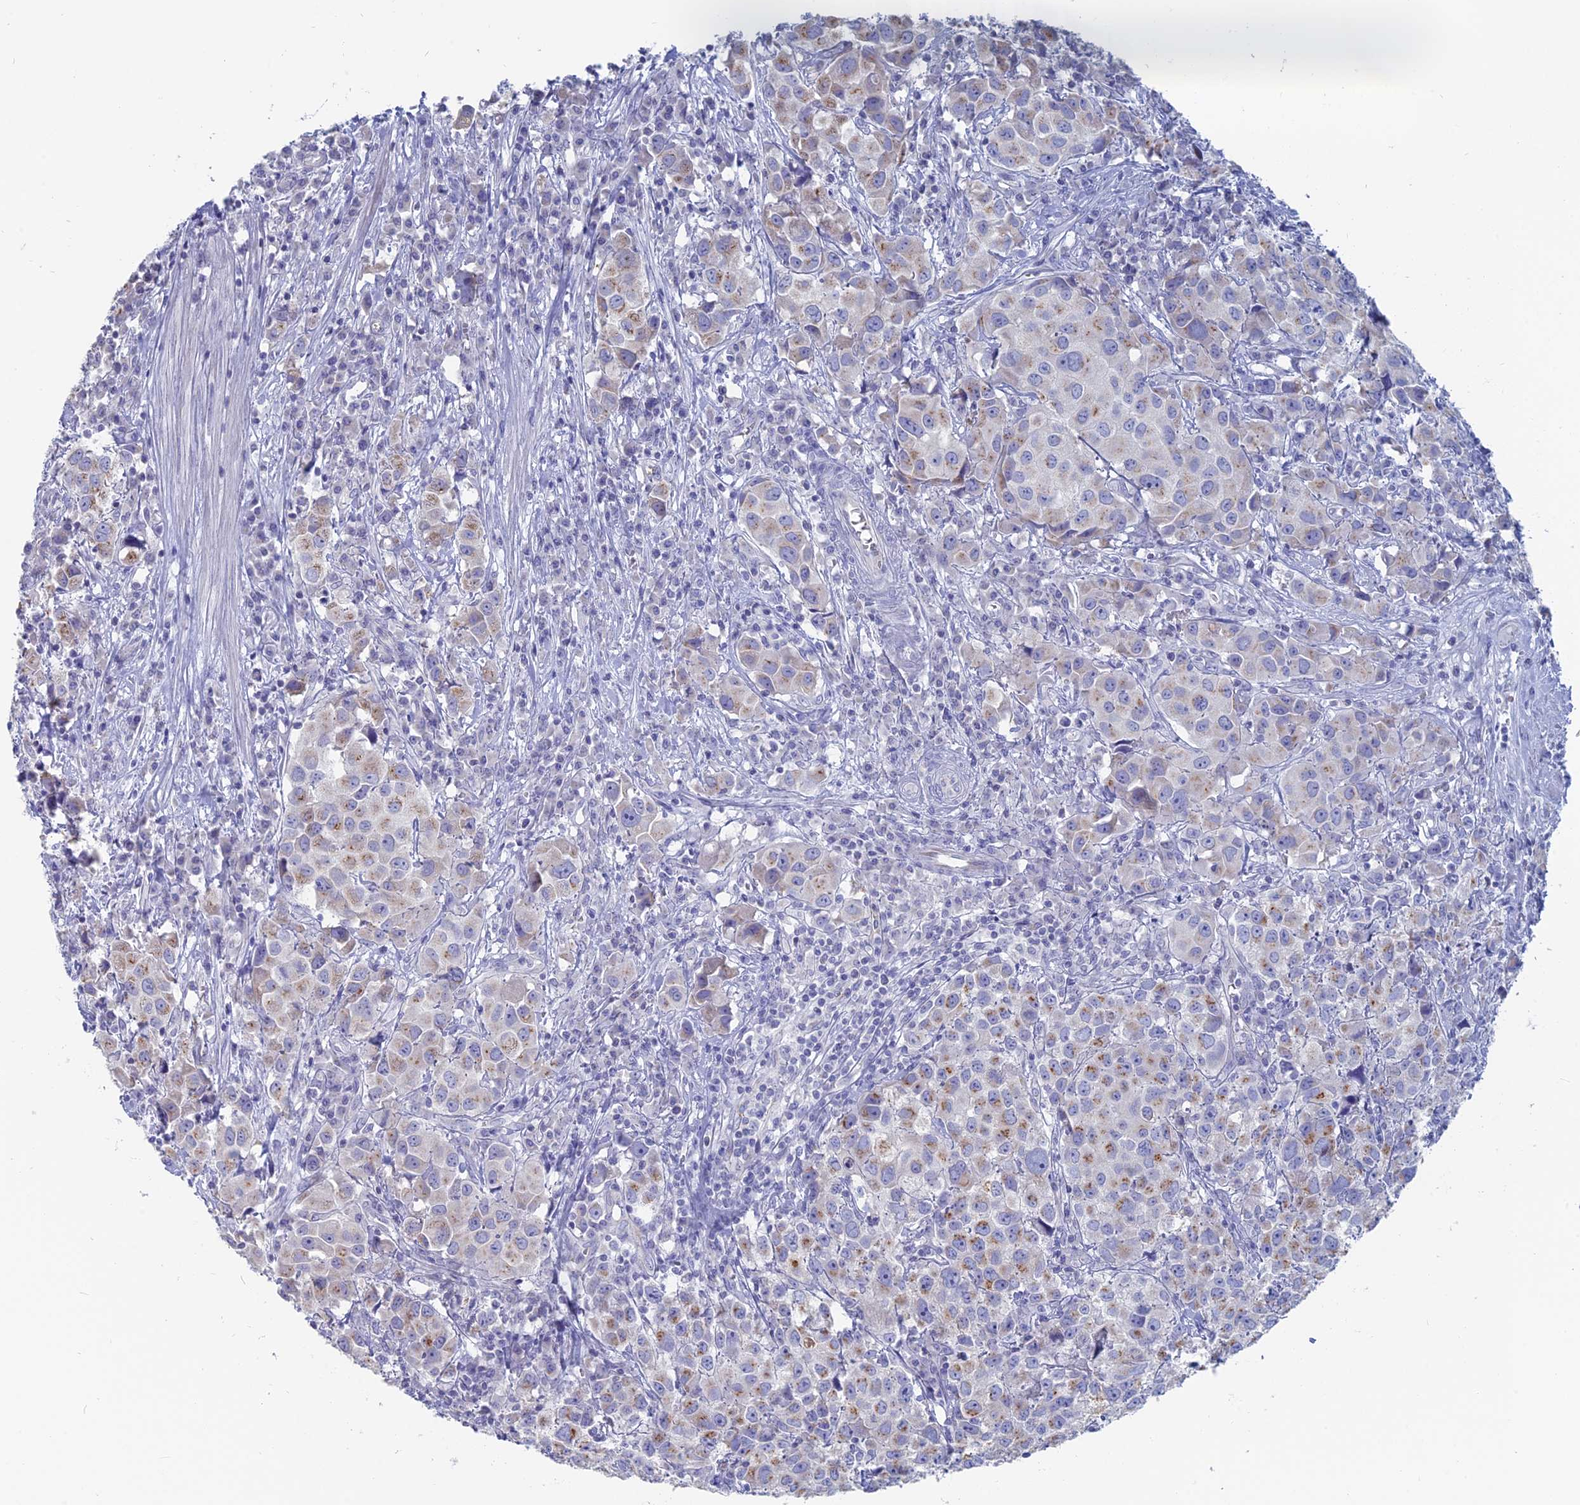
{"staining": {"intensity": "moderate", "quantity": "<25%", "location": "cytoplasmic/membranous"}, "tissue": "urothelial cancer", "cell_type": "Tumor cells", "image_type": "cancer", "snomed": [{"axis": "morphology", "description": "Urothelial carcinoma, High grade"}, {"axis": "topography", "description": "Urinary bladder"}], "caption": "Tumor cells exhibit low levels of moderate cytoplasmic/membranous expression in about <25% of cells in urothelial carcinoma (high-grade).", "gene": "TBC1D30", "patient": {"sex": "female", "age": 75}}